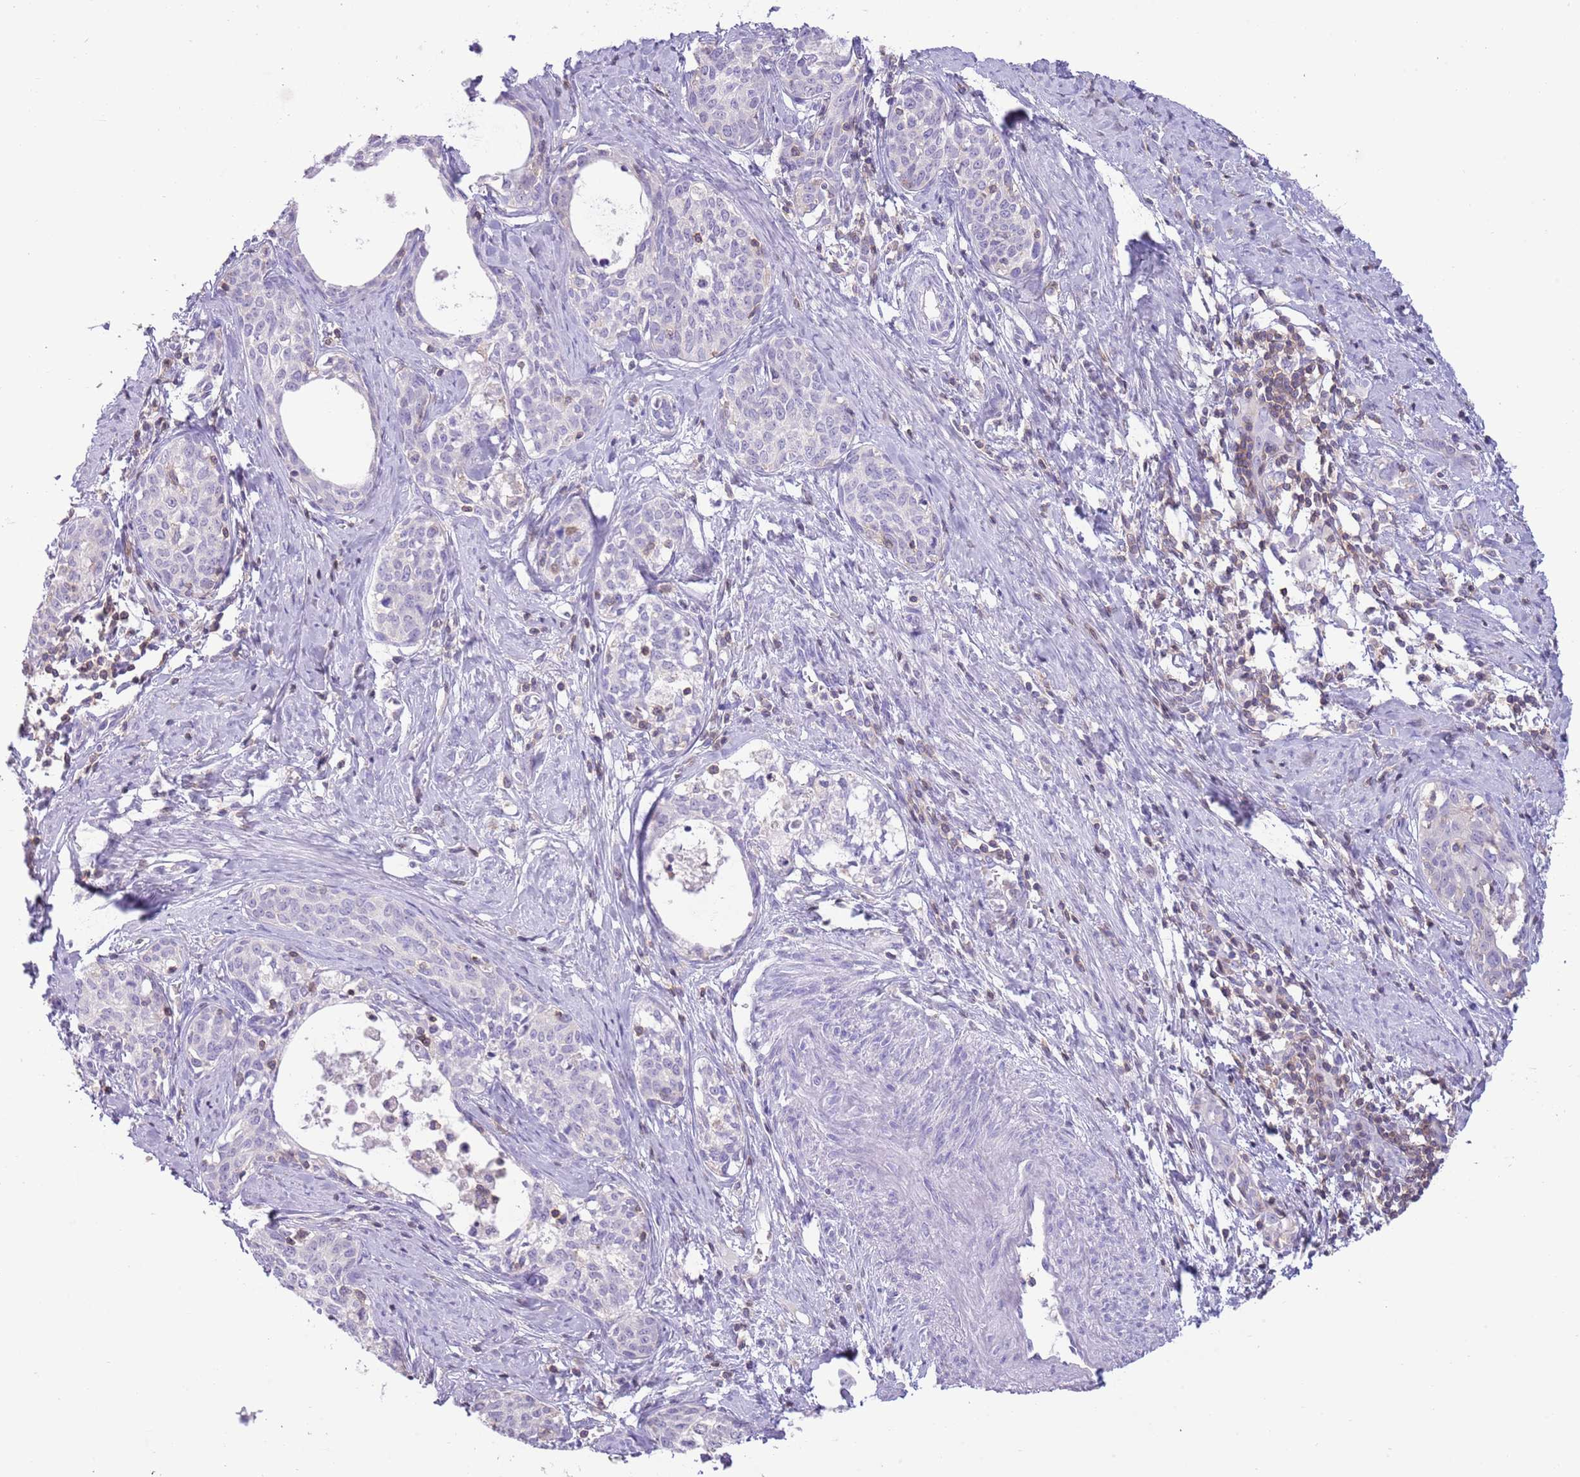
{"staining": {"intensity": "negative", "quantity": "none", "location": "none"}, "tissue": "cervical cancer", "cell_type": "Tumor cells", "image_type": "cancer", "snomed": [{"axis": "morphology", "description": "Squamous cell carcinoma, NOS"}, {"axis": "topography", "description": "Cervix"}], "caption": "An image of squamous cell carcinoma (cervical) stained for a protein exhibits no brown staining in tumor cells.", "gene": "OR4Q3", "patient": {"sex": "female", "age": 52}}